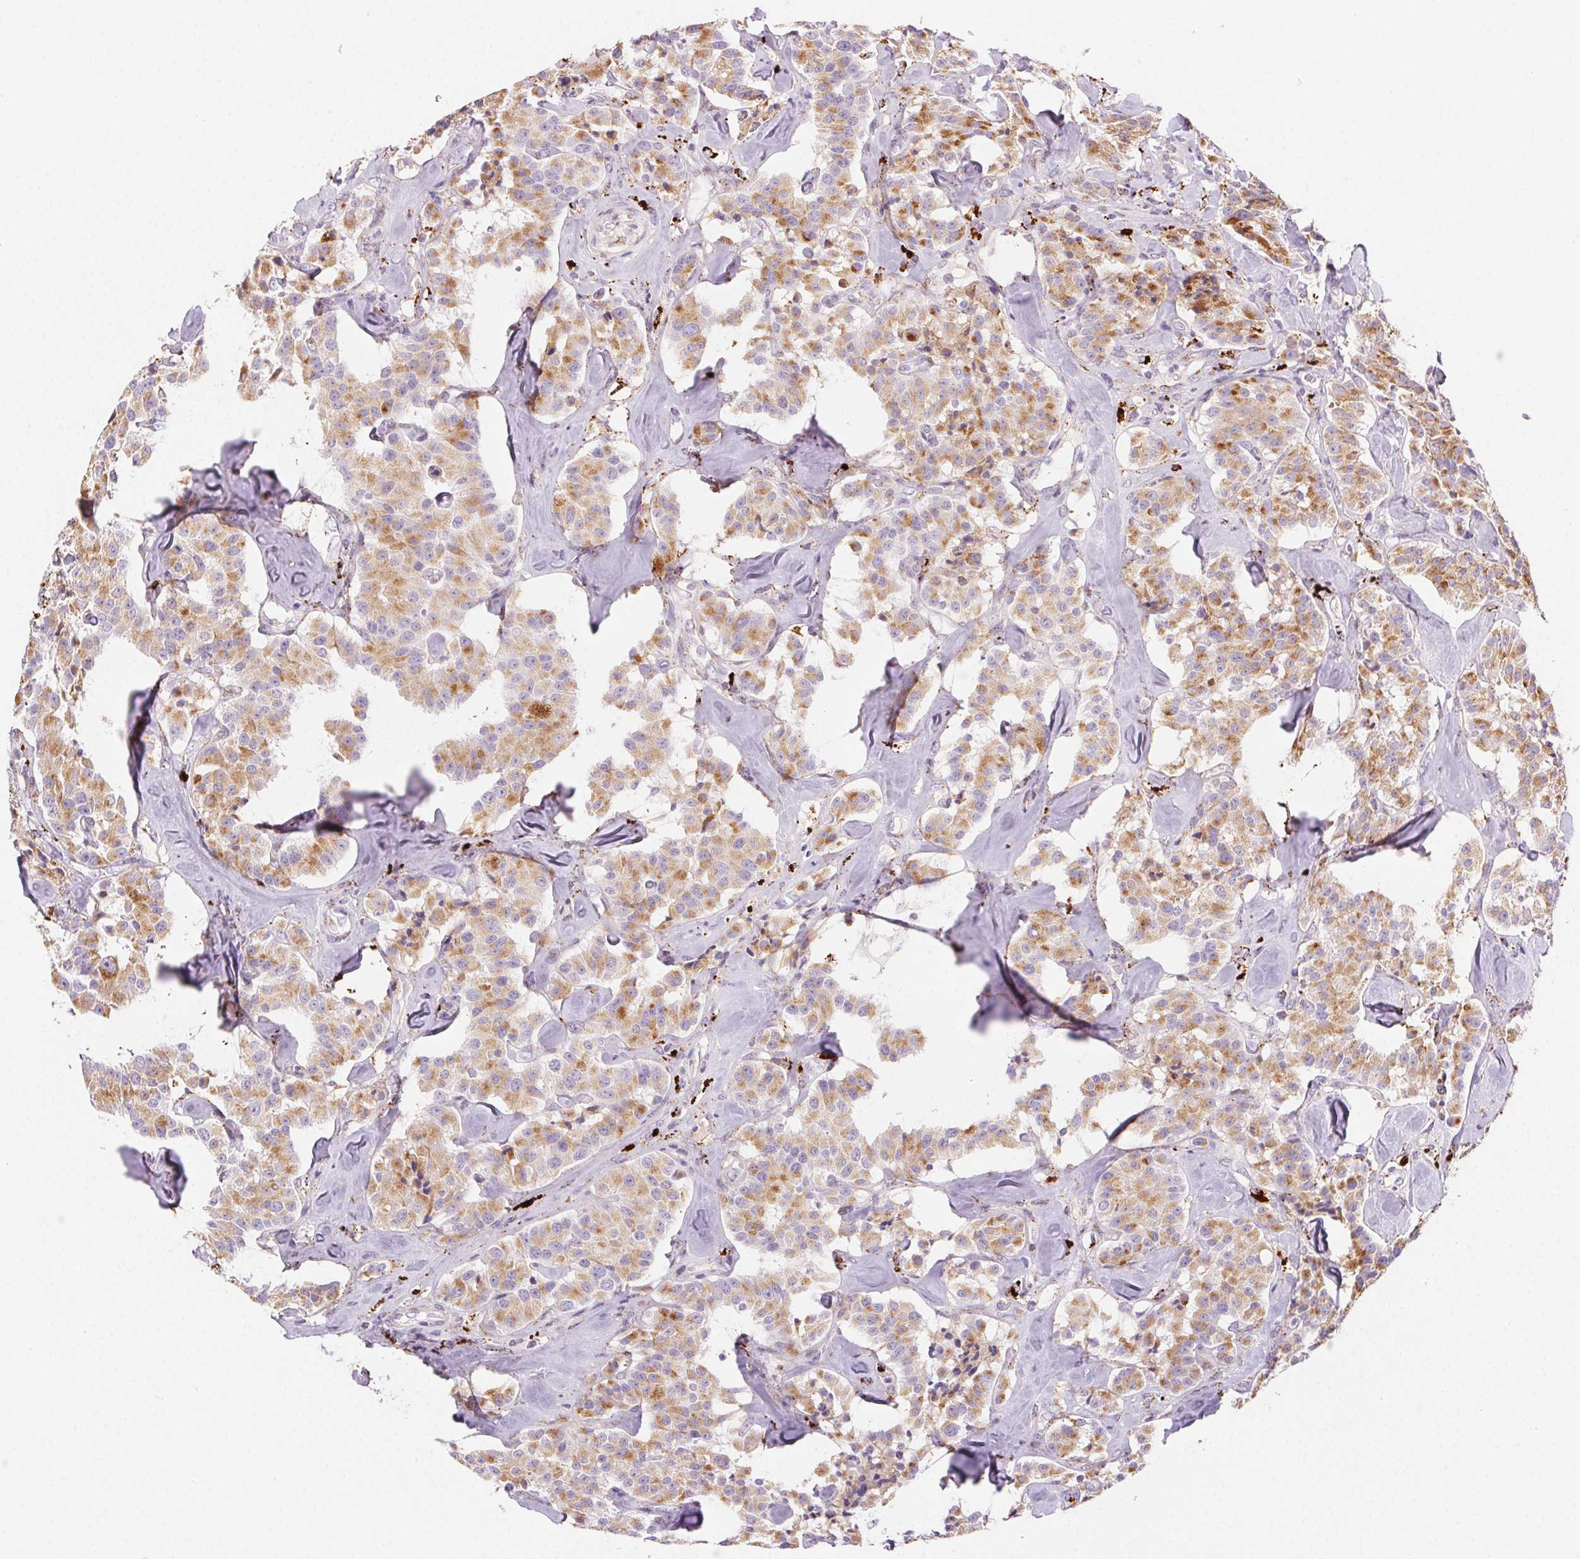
{"staining": {"intensity": "weak", "quantity": ">75%", "location": "cytoplasmic/membranous"}, "tissue": "carcinoid", "cell_type": "Tumor cells", "image_type": "cancer", "snomed": [{"axis": "morphology", "description": "Carcinoid, malignant, NOS"}, {"axis": "topography", "description": "Pancreas"}], "caption": "Carcinoid stained with a protein marker displays weak staining in tumor cells.", "gene": "SCPEP1", "patient": {"sex": "male", "age": 41}}